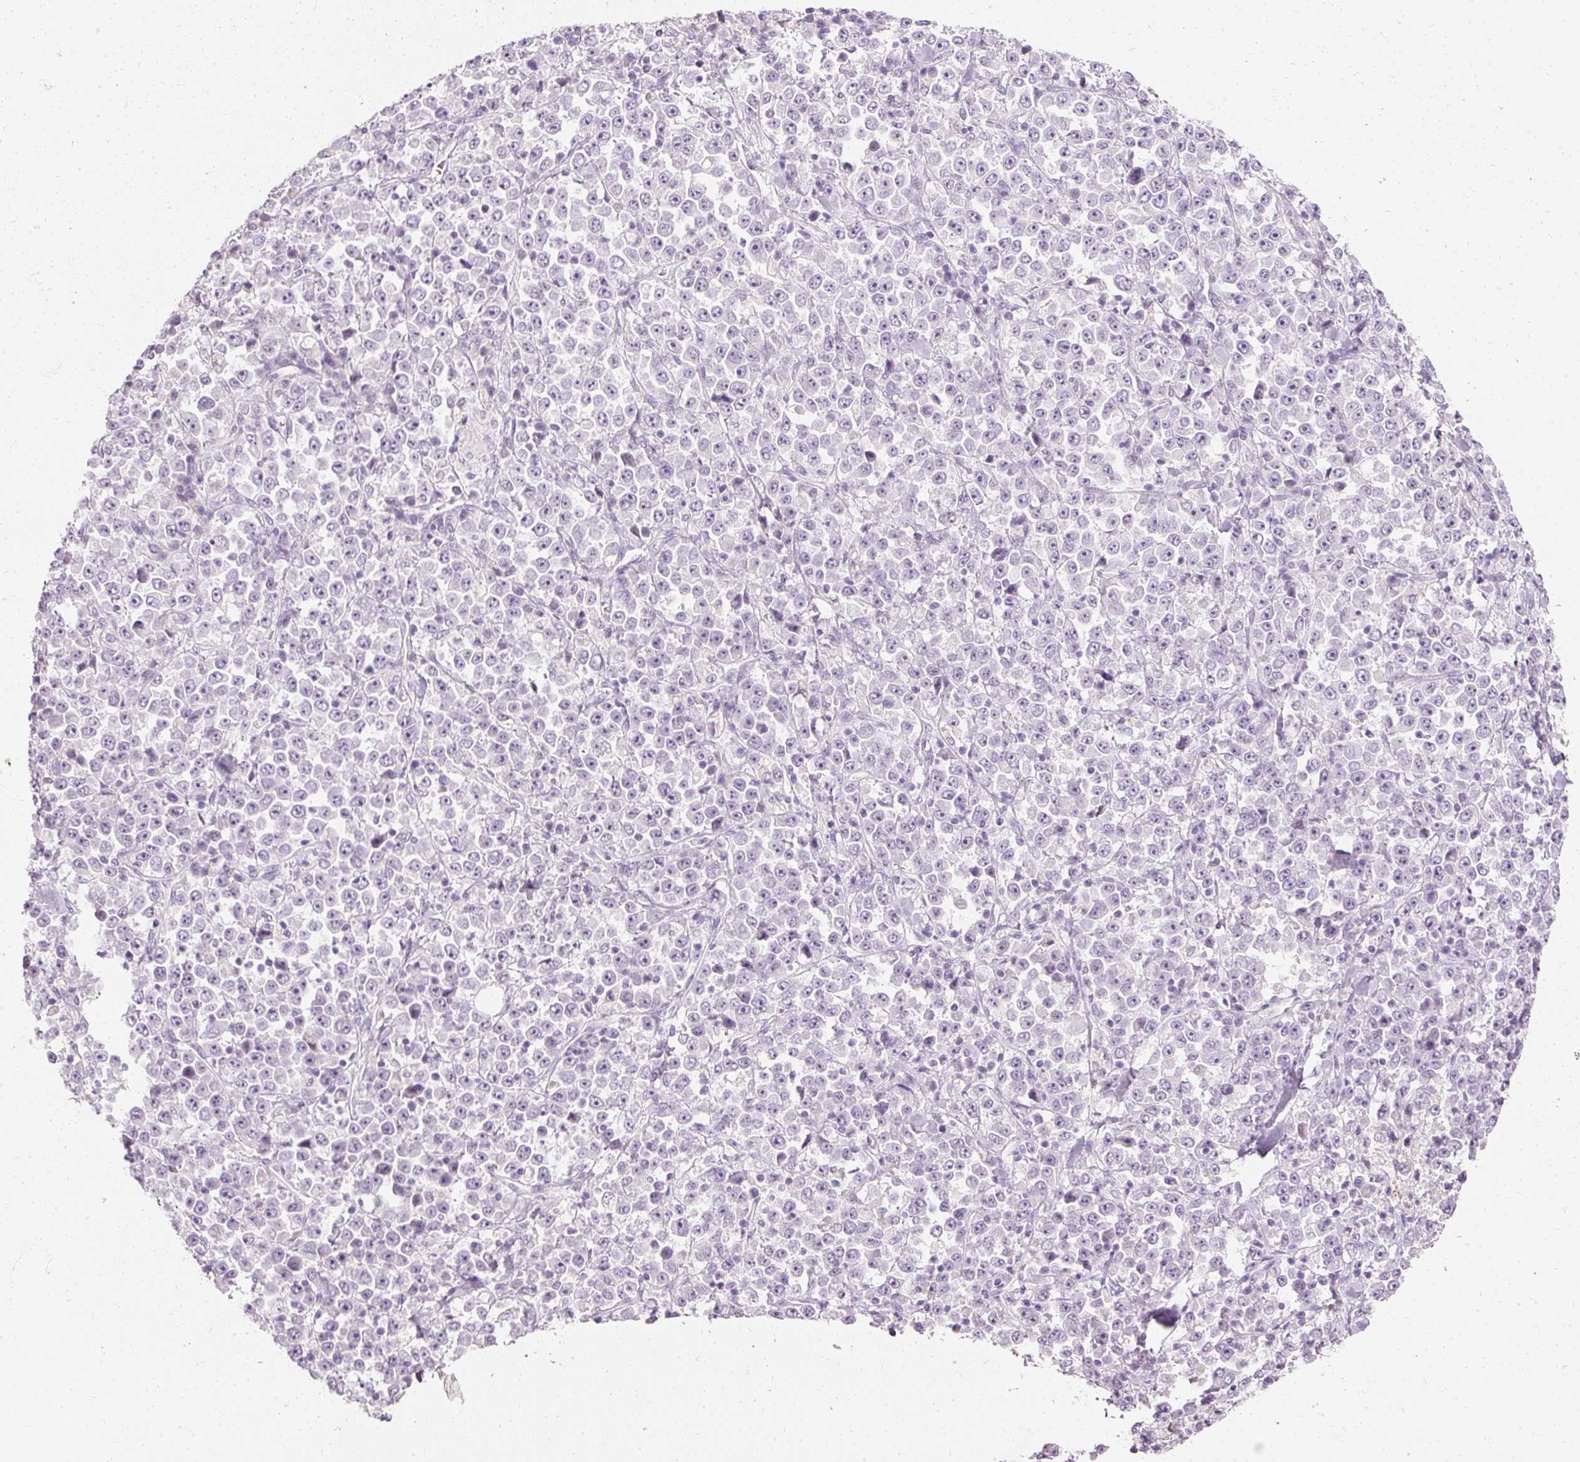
{"staining": {"intensity": "negative", "quantity": "none", "location": "none"}, "tissue": "stomach cancer", "cell_type": "Tumor cells", "image_type": "cancer", "snomed": [{"axis": "morphology", "description": "Normal tissue, NOS"}, {"axis": "morphology", "description": "Adenocarcinoma, NOS"}, {"axis": "topography", "description": "Stomach, upper"}, {"axis": "topography", "description": "Stomach"}], "caption": "Tumor cells show no significant staining in stomach adenocarcinoma. The staining is performed using DAB (3,3'-diaminobenzidine) brown chromogen with nuclei counter-stained in using hematoxylin.", "gene": "ELAVL3", "patient": {"sex": "male", "age": 59}}